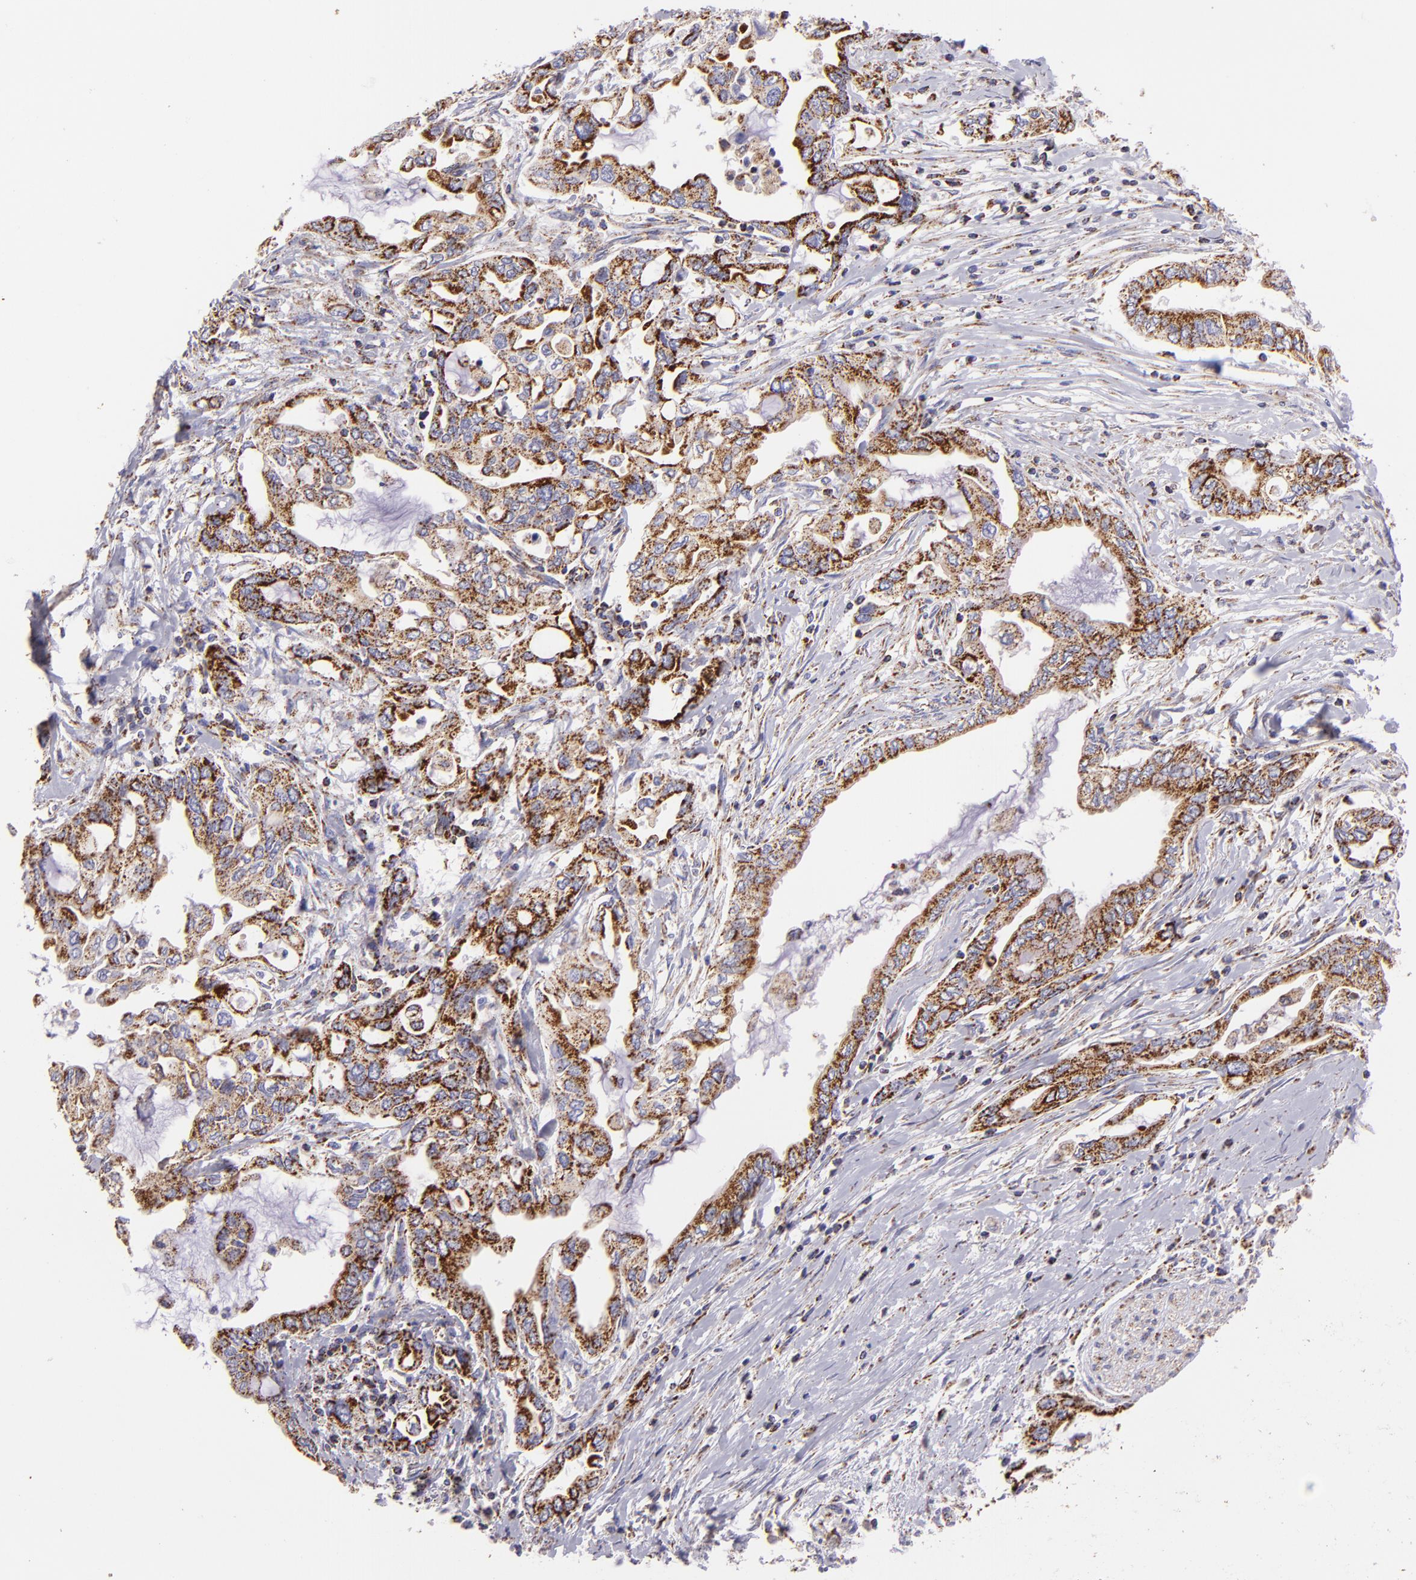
{"staining": {"intensity": "moderate", "quantity": ">75%", "location": "cytoplasmic/membranous"}, "tissue": "pancreatic cancer", "cell_type": "Tumor cells", "image_type": "cancer", "snomed": [{"axis": "morphology", "description": "Adenocarcinoma, NOS"}, {"axis": "topography", "description": "Pancreas"}], "caption": "Brown immunohistochemical staining in human adenocarcinoma (pancreatic) shows moderate cytoplasmic/membranous staining in about >75% of tumor cells. The protein is stained brown, and the nuclei are stained in blue (DAB IHC with brightfield microscopy, high magnification).", "gene": "HSPD1", "patient": {"sex": "female", "age": 57}}